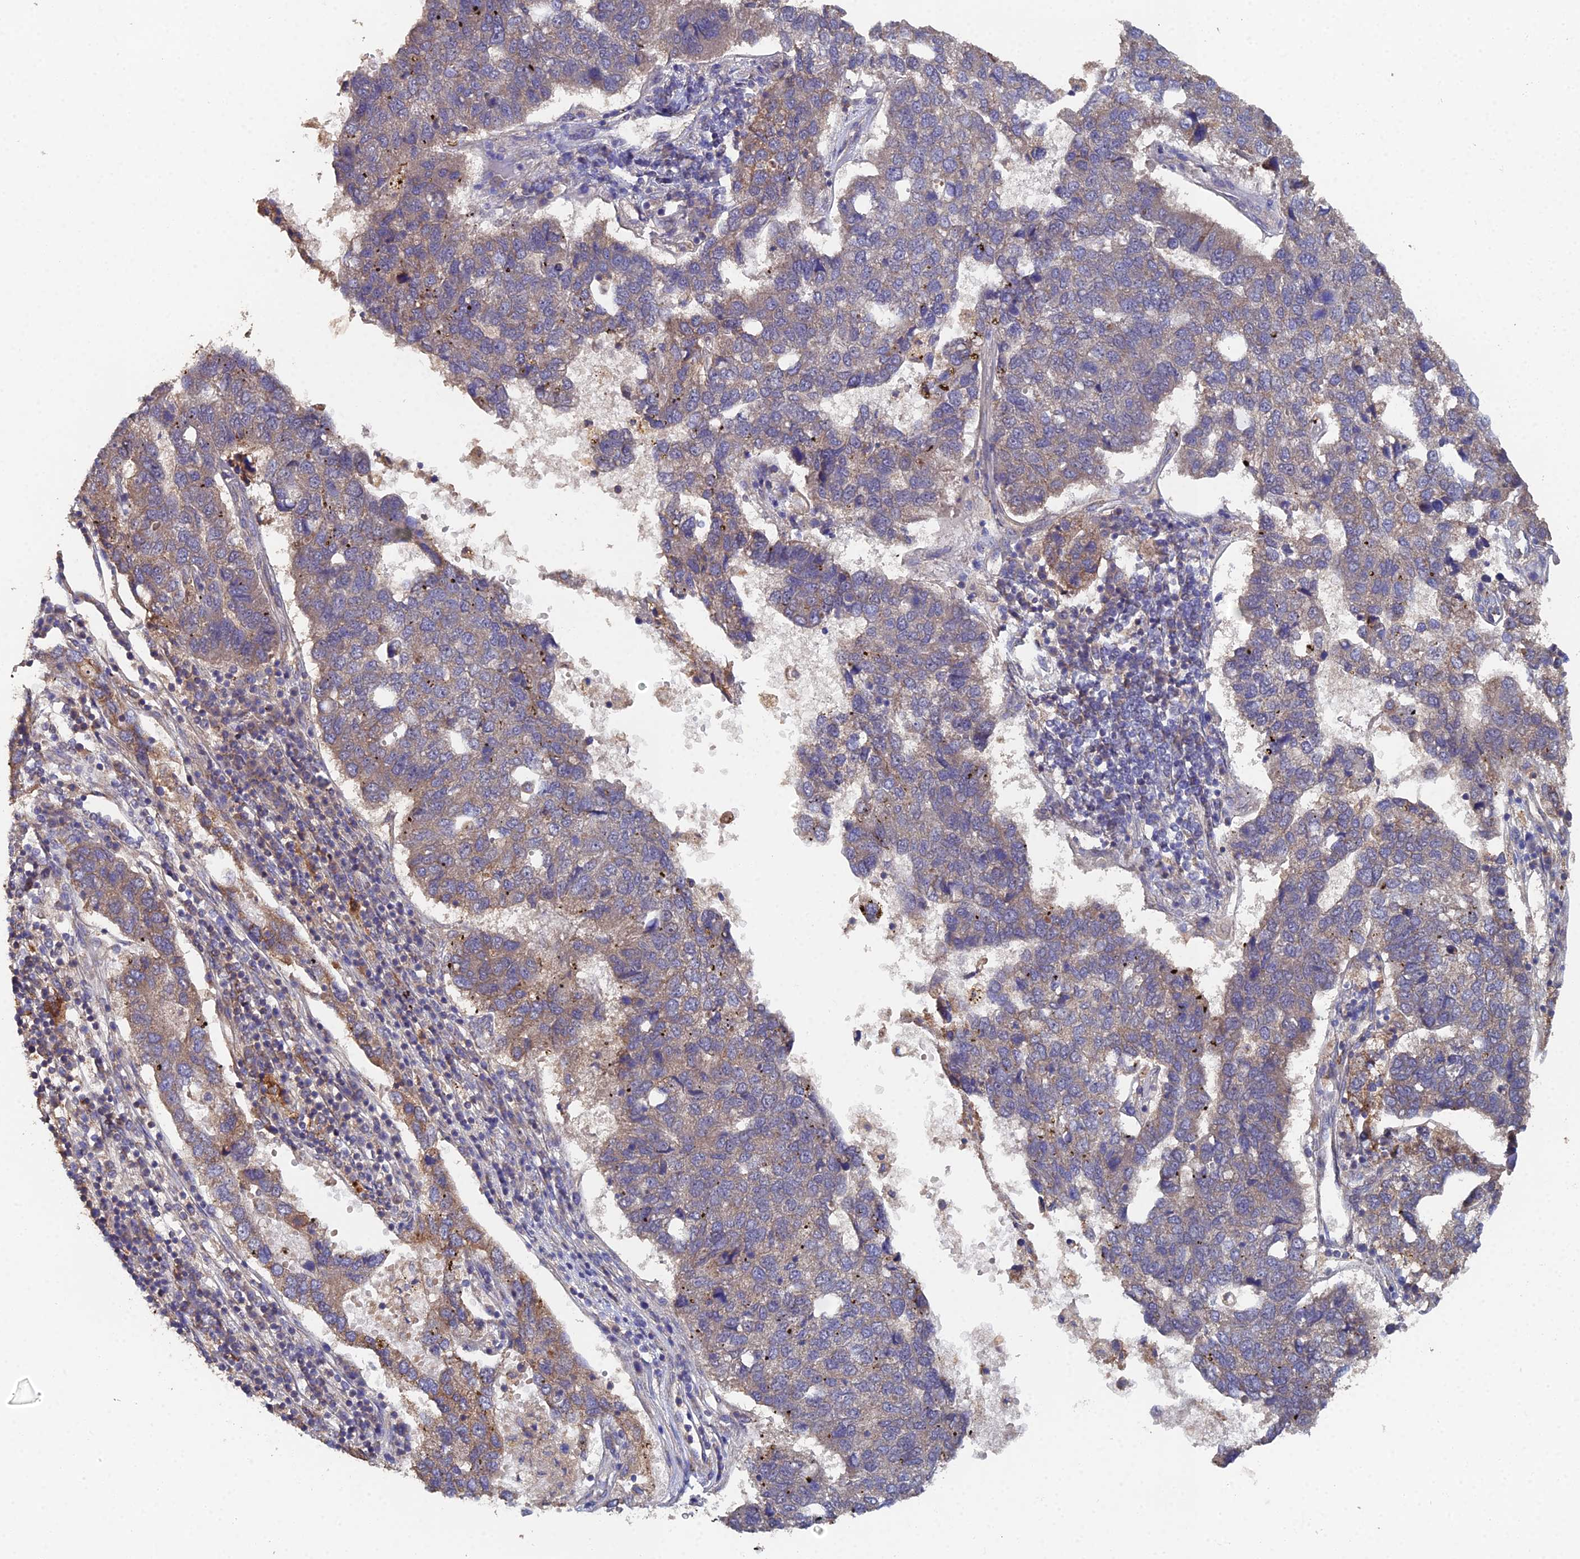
{"staining": {"intensity": "weak", "quantity": "25%-75%", "location": "cytoplasmic/membranous"}, "tissue": "pancreatic cancer", "cell_type": "Tumor cells", "image_type": "cancer", "snomed": [{"axis": "morphology", "description": "Adenocarcinoma, NOS"}, {"axis": "topography", "description": "Pancreas"}], "caption": "Pancreatic adenocarcinoma stained with a brown dye shows weak cytoplasmic/membranous positive staining in approximately 25%-75% of tumor cells.", "gene": "SPANXN4", "patient": {"sex": "female", "age": 61}}